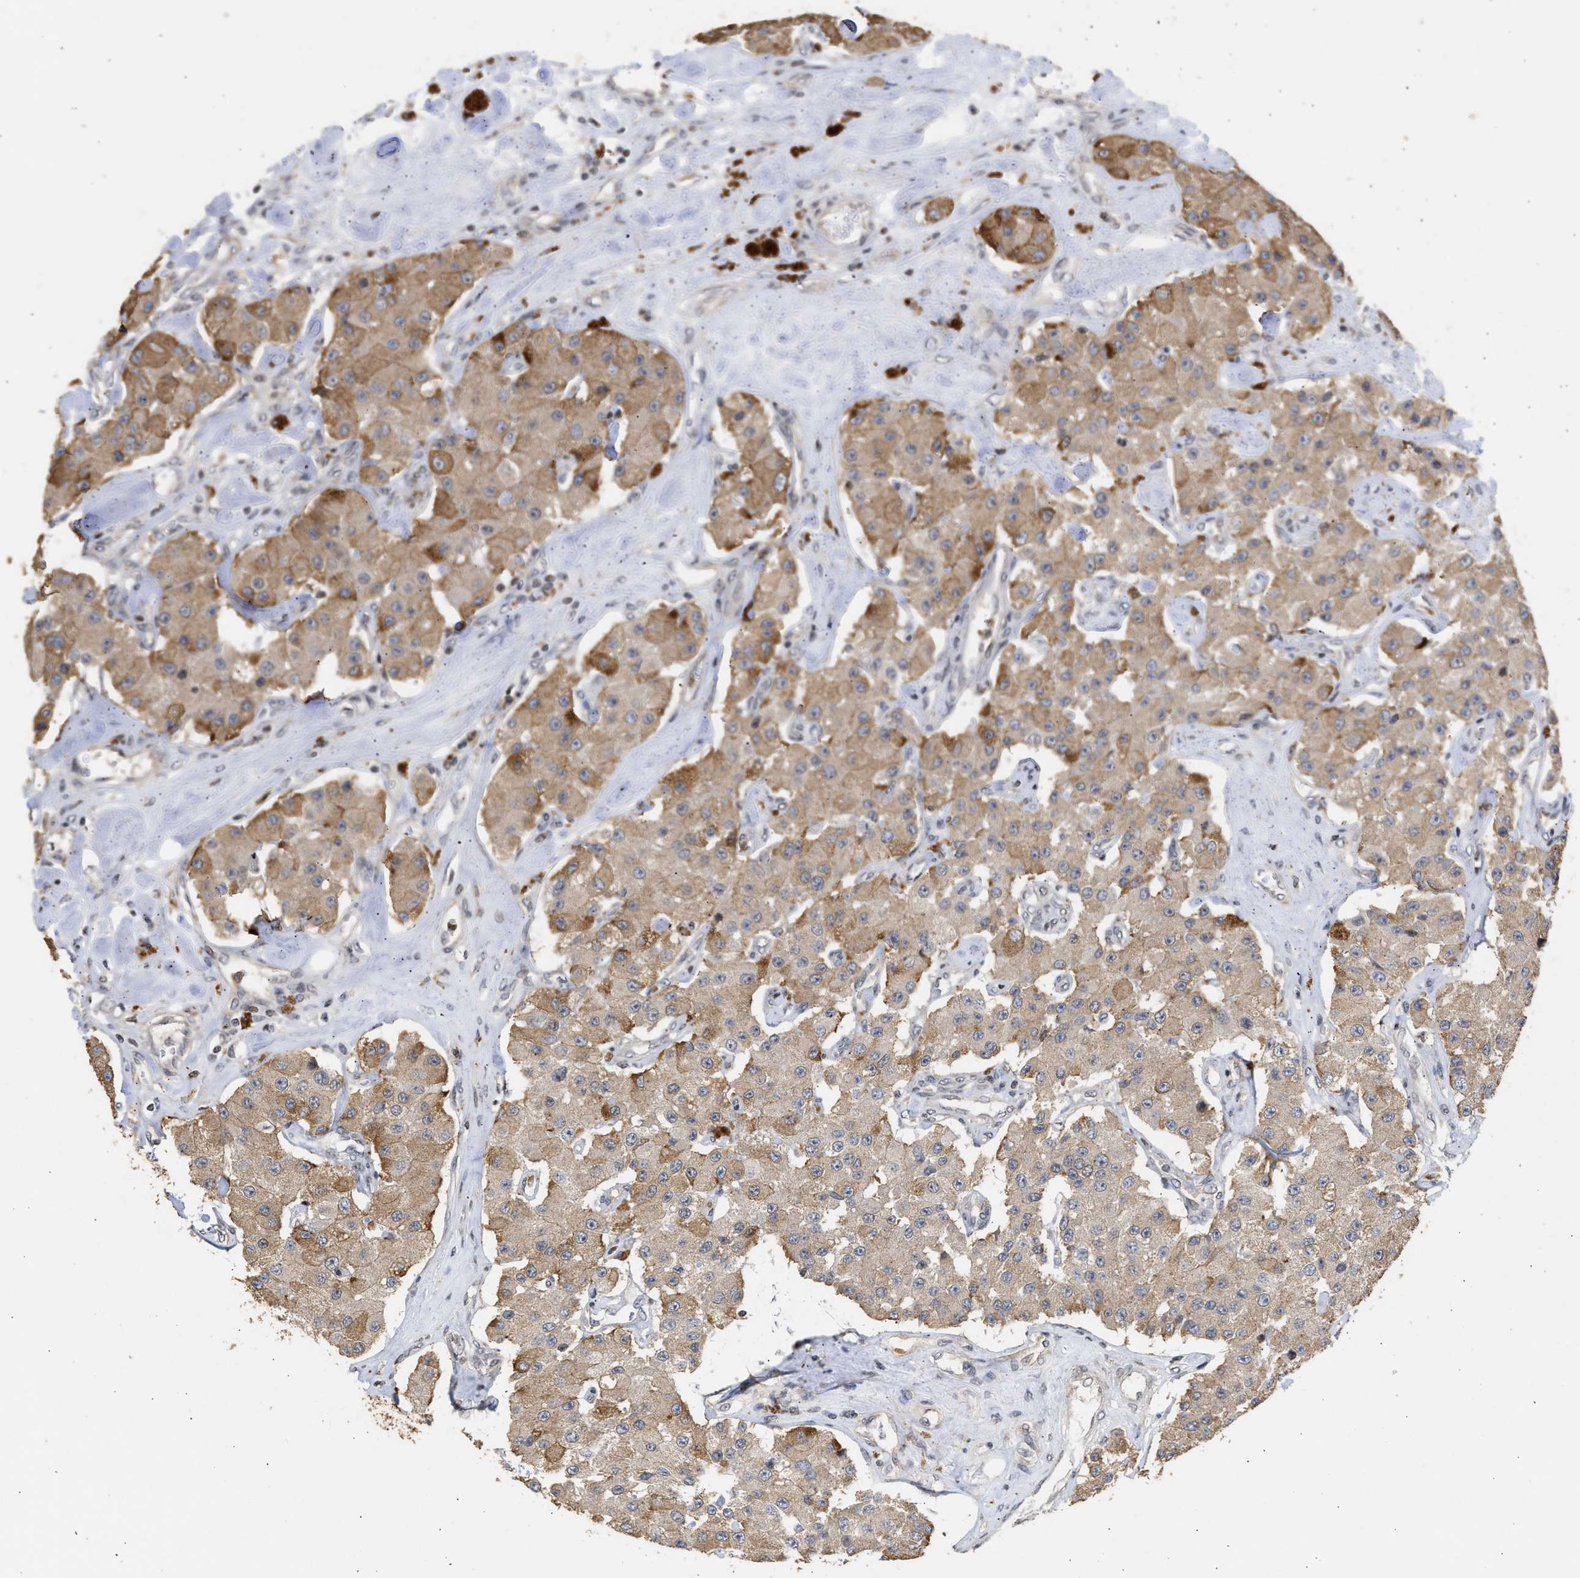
{"staining": {"intensity": "moderate", "quantity": ">75%", "location": "cytoplasmic/membranous"}, "tissue": "carcinoid", "cell_type": "Tumor cells", "image_type": "cancer", "snomed": [{"axis": "morphology", "description": "Carcinoid, malignant, NOS"}, {"axis": "topography", "description": "Pancreas"}], "caption": "There is medium levels of moderate cytoplasmic/membranous staining in tumor cells of carcinoid (malignant), as demonstrated by immunohistochemical staining (brown color).", "gene": "ENSG00000142539", "patient": {"sex": "male", "age": 41}}